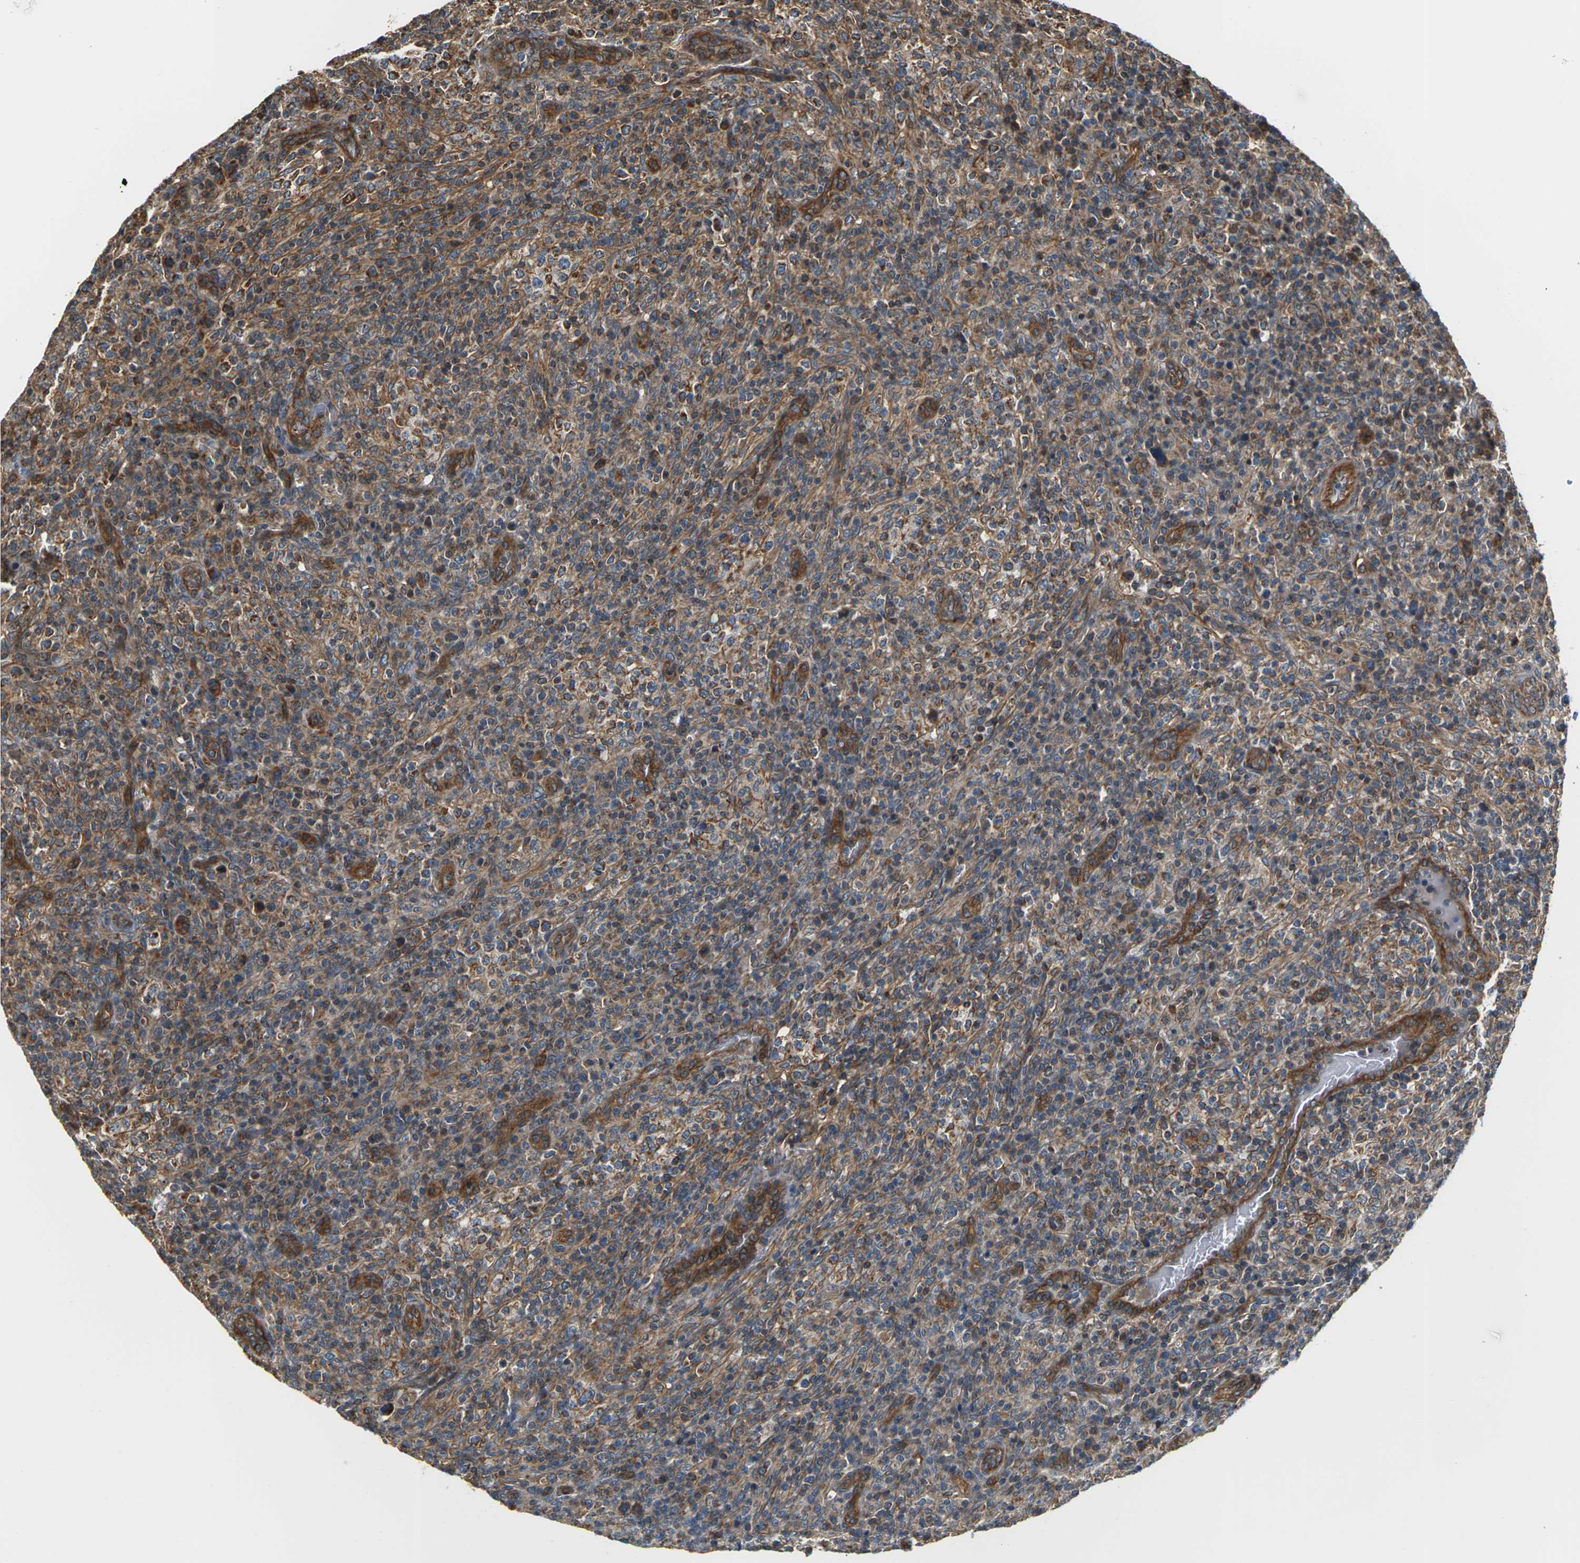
{"staining": {"intensity": "moderate", "quantity": ">75%", "location": "cytoplasmic/membranous"}, "tissue": "lymphoma", "cell_type": "Tumor cells", "image_type": "cancer", "snomed": [{"axis": "morphology", "description": "Malignant lymphoma, non-Hodgkin's type, High grade"}, {"axis": "topography", "description": "Lymph node"}], "caption": "Lymphoma stained with a brown dye reveals moderate cytoplasmic/membranous positive staining in about >75% of tumor cells.", "gene": "PCDHB4", "patient": {"sex": "female", "age": 76}}